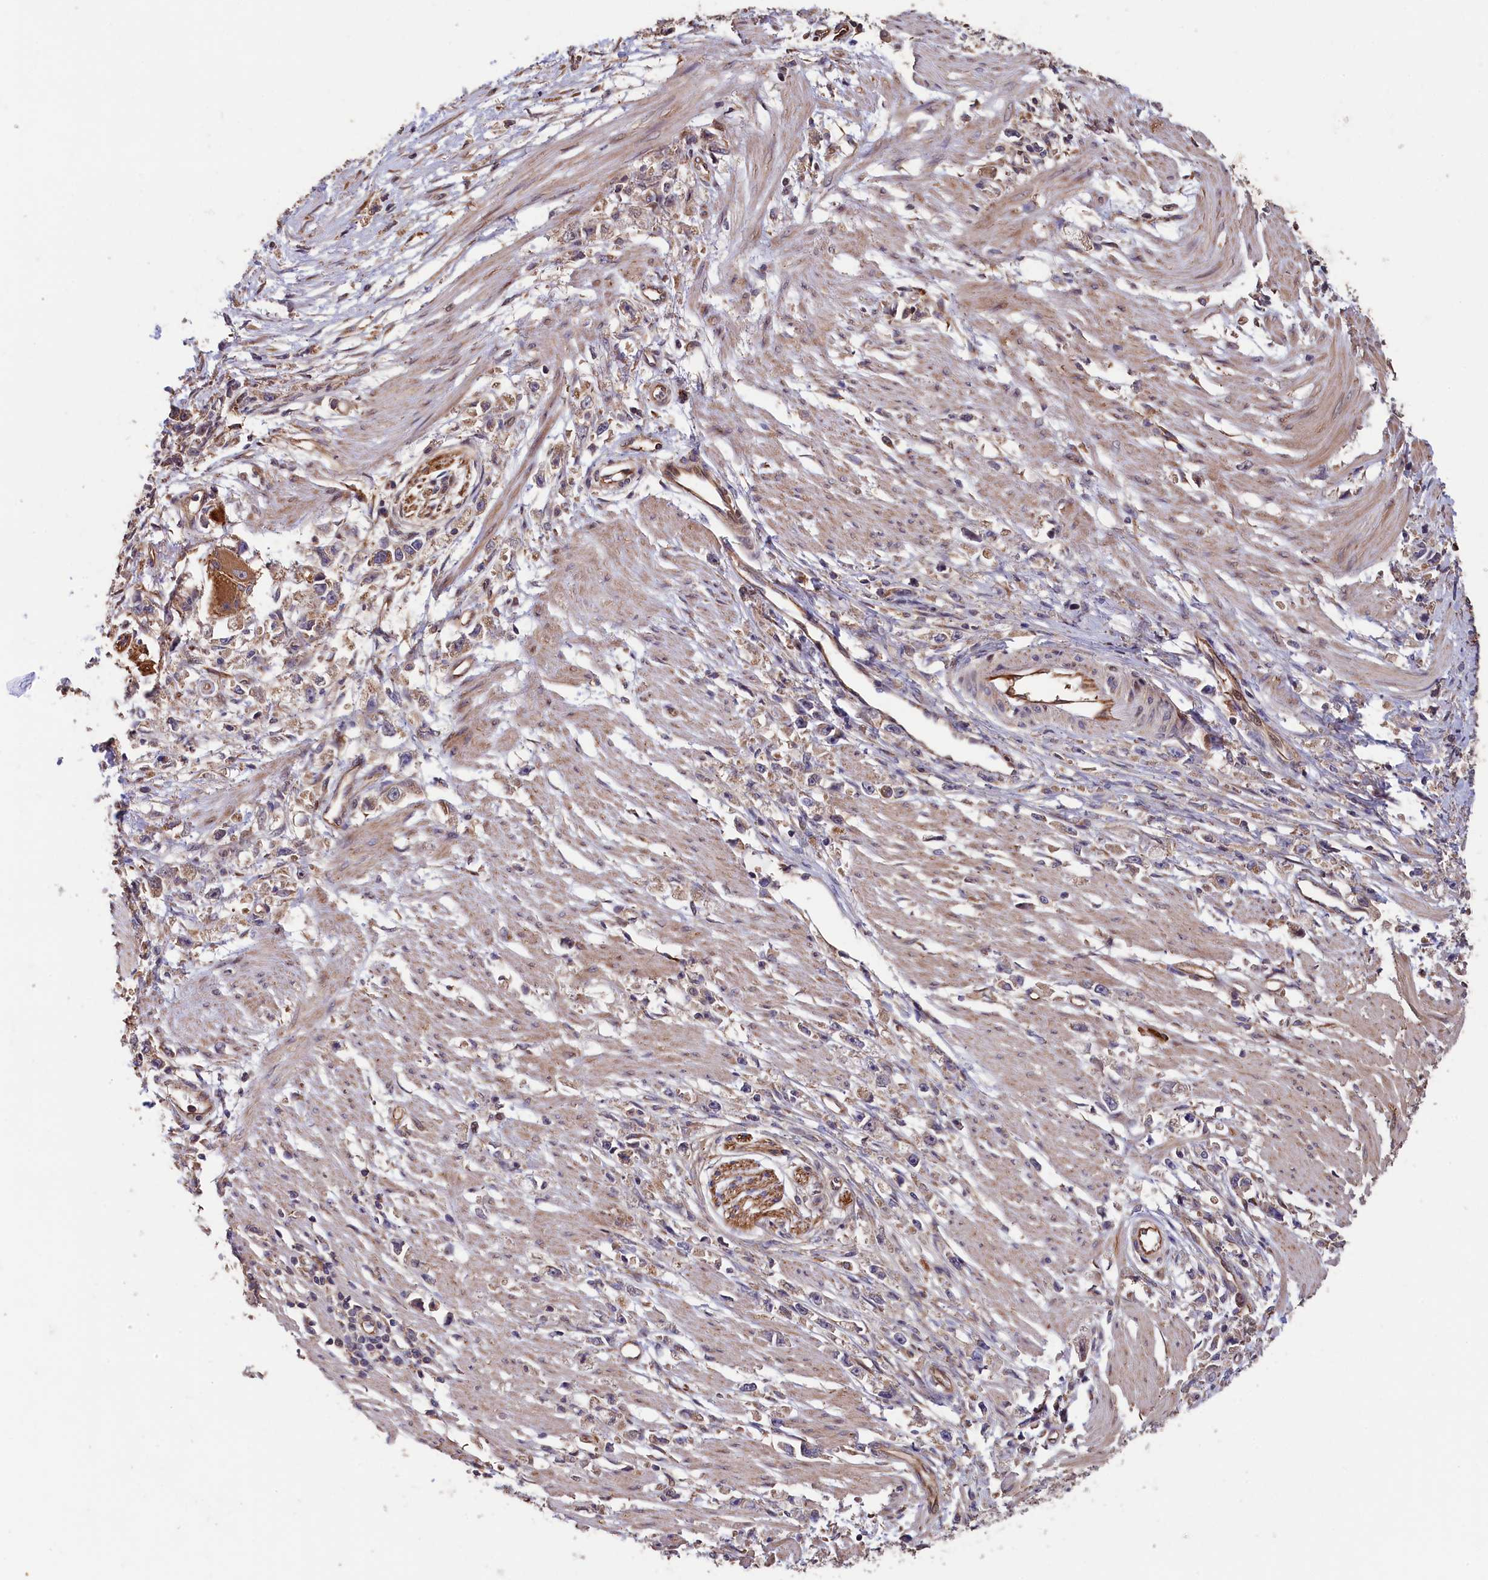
{"staining": {"intensity": "moderate", "quantity": "<25%", "location": "cytoplasmic/membranous"}, "tissue": "stomach cancer", "cell_type": "Tumor cells", "image_type": "cancer", "snomed": [{"axis": "morphology", "description": "Adenocarcinoma, NOS"}, {"axis": "topography", "description": "Stomach"}], "caption": "About <25% of tumor cells in human stomach cancer (adenocarcinoma) reveal moderate cytoplasmic/membranous protein positivity as visualized by brown immunohistochemical staining.", "gene": "GREB1L", "patient": {"sex": "female", "age": 59}}